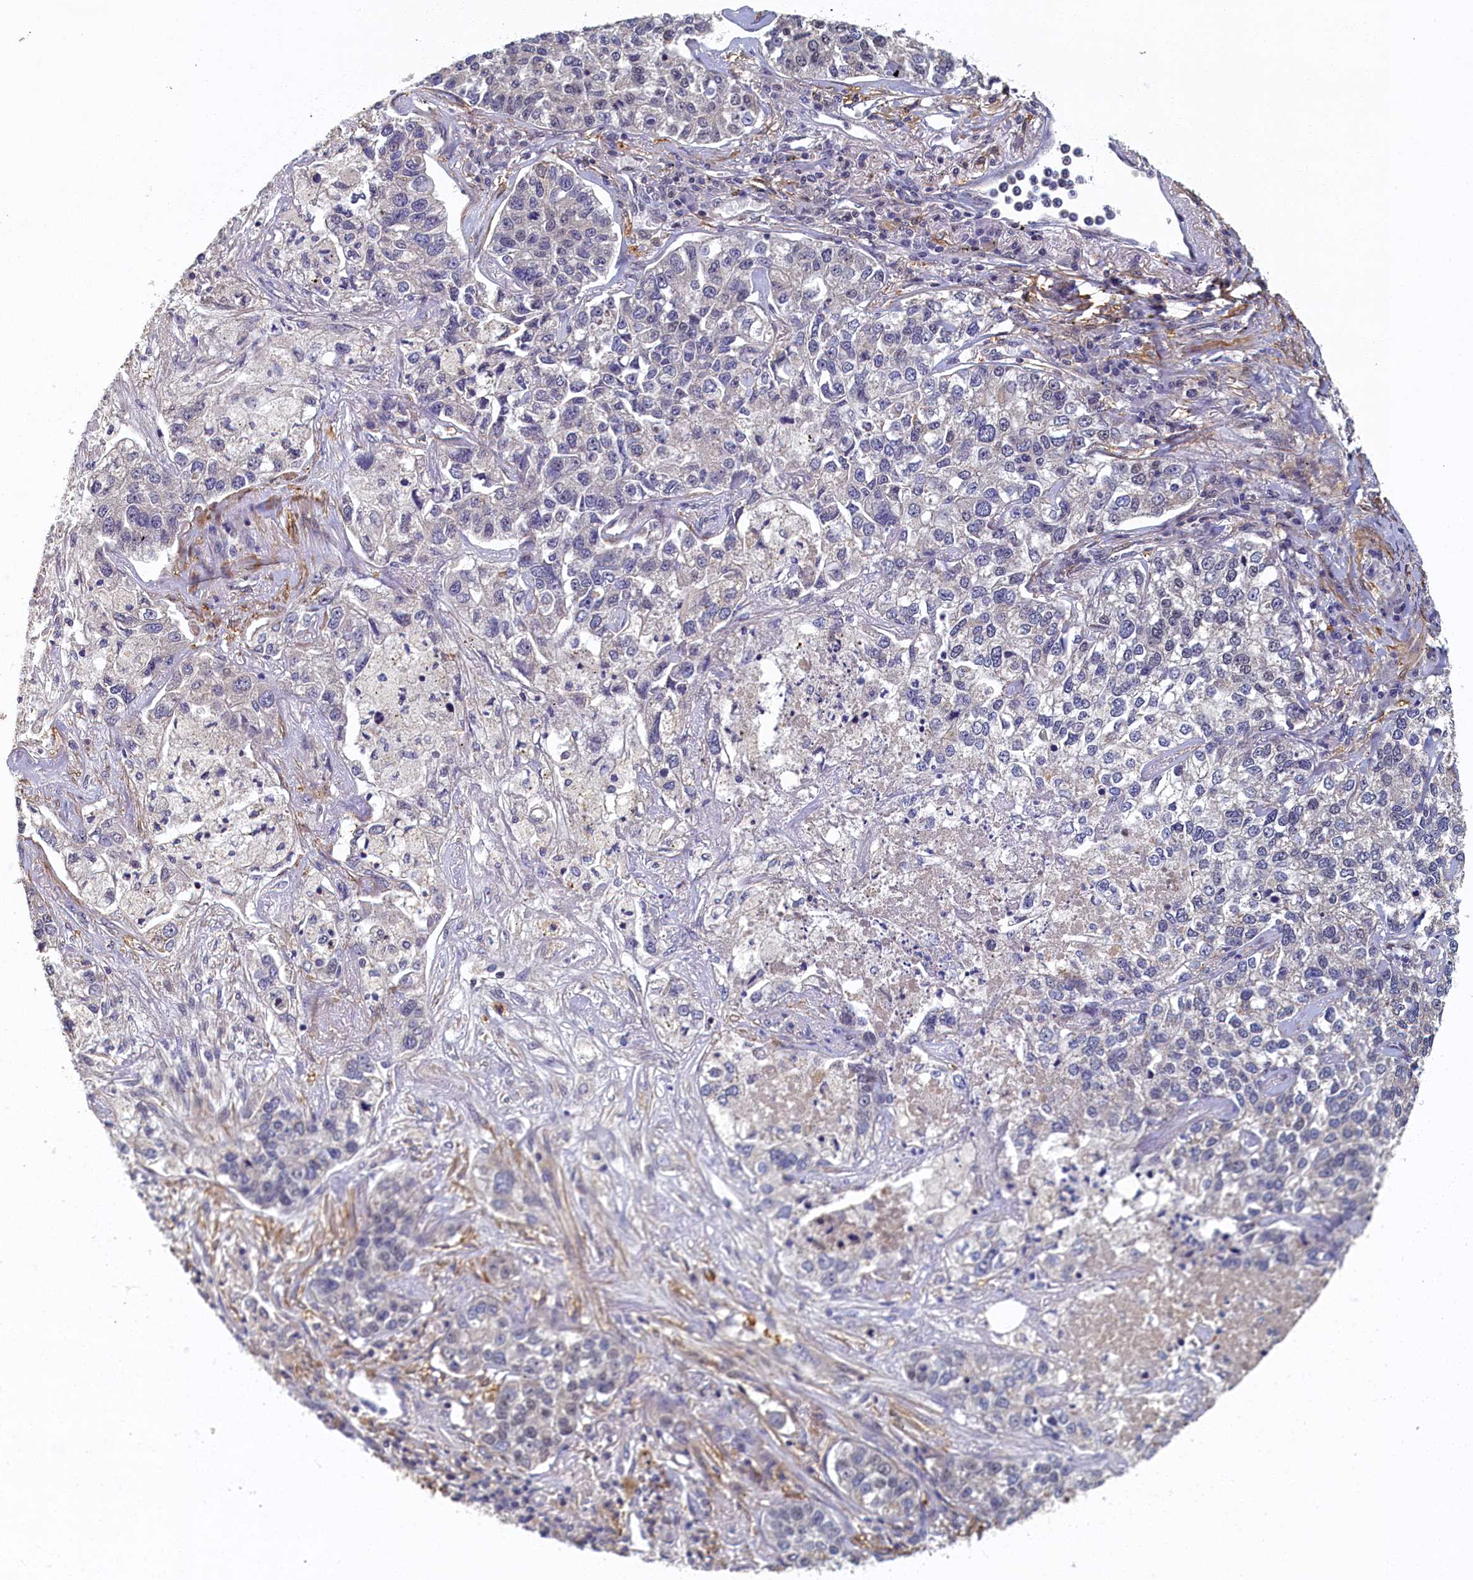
{"staining": {"intensity": "negative", "quantity": "none", "location": "none"}, "tissue": "lung cancer", "cell_type": "Tumor cells", "image_type": "cancer", "snomed": [{"axis": "morphology", "description": "Adenocarcinoma, NOS"}, {"axis": "topography", "description": "Lung"}], "caption": "A micrograph of human lung cancer (adenocarcinoma) is negative for staining in tumor cells. (DAB immunohistochemistry (IHC), high magnification).", "gene": "TBCB", "patient": {"sex": "male", "age": 49}}